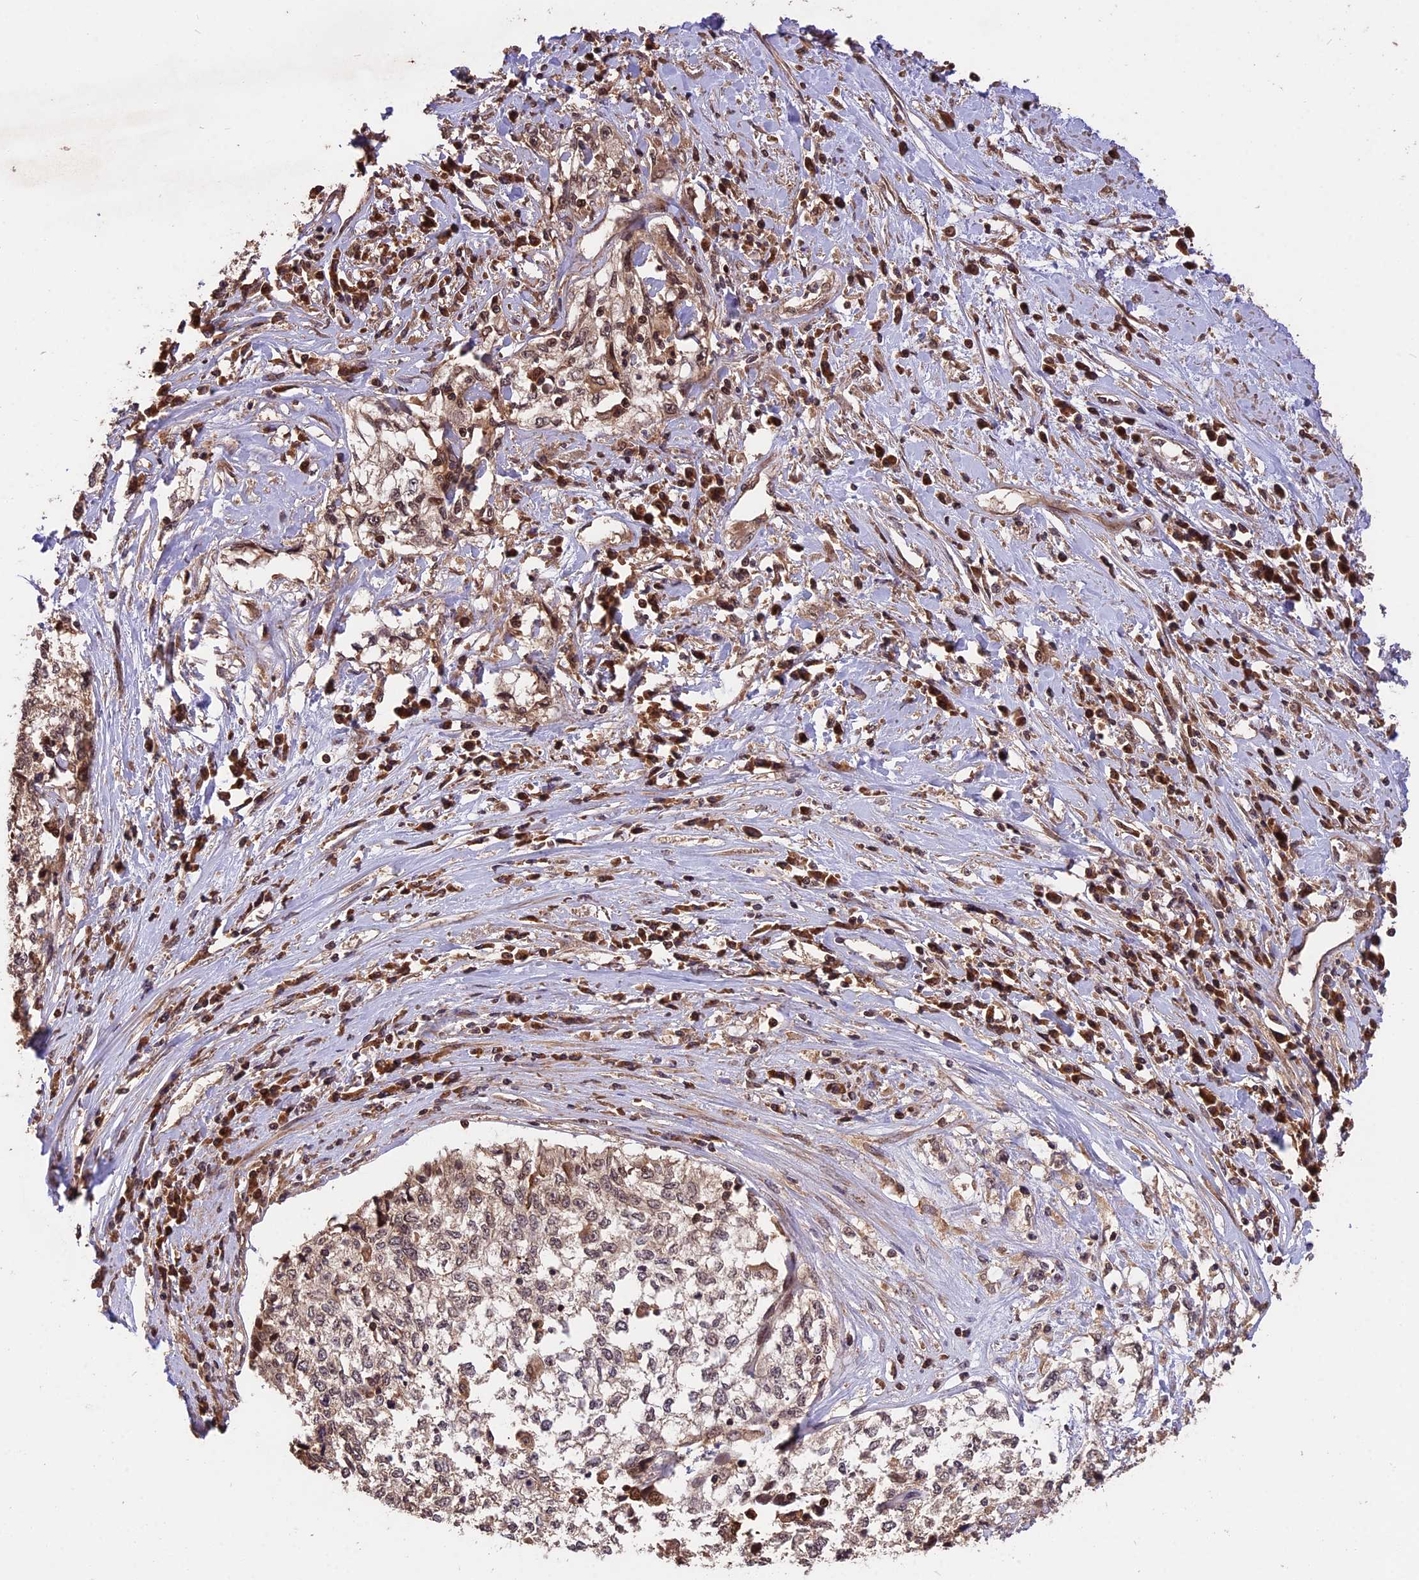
{"staining": {"intensity": "weak", "quantity": "25%-75%", "location": "cytoplasmic/membranous"}, "tissue": "cervical cancer", "cell_type": "Tumor cells", "image_type": "cancer", "snomed": [{"axis": "morphology", "description": "Squamous cell carcinoma, NOS"}, {"axis": "topography", "description": "Cervix"}], "caption": "Human cervical cancer (squamous cell carcinoma) stained with a brown dye exhibits weak cytoplasmic/membranous positive staining in about 25%-75% of tumor cells.", "gene": "ESCO1", "patient": {"sex": "female", "age": 57}}